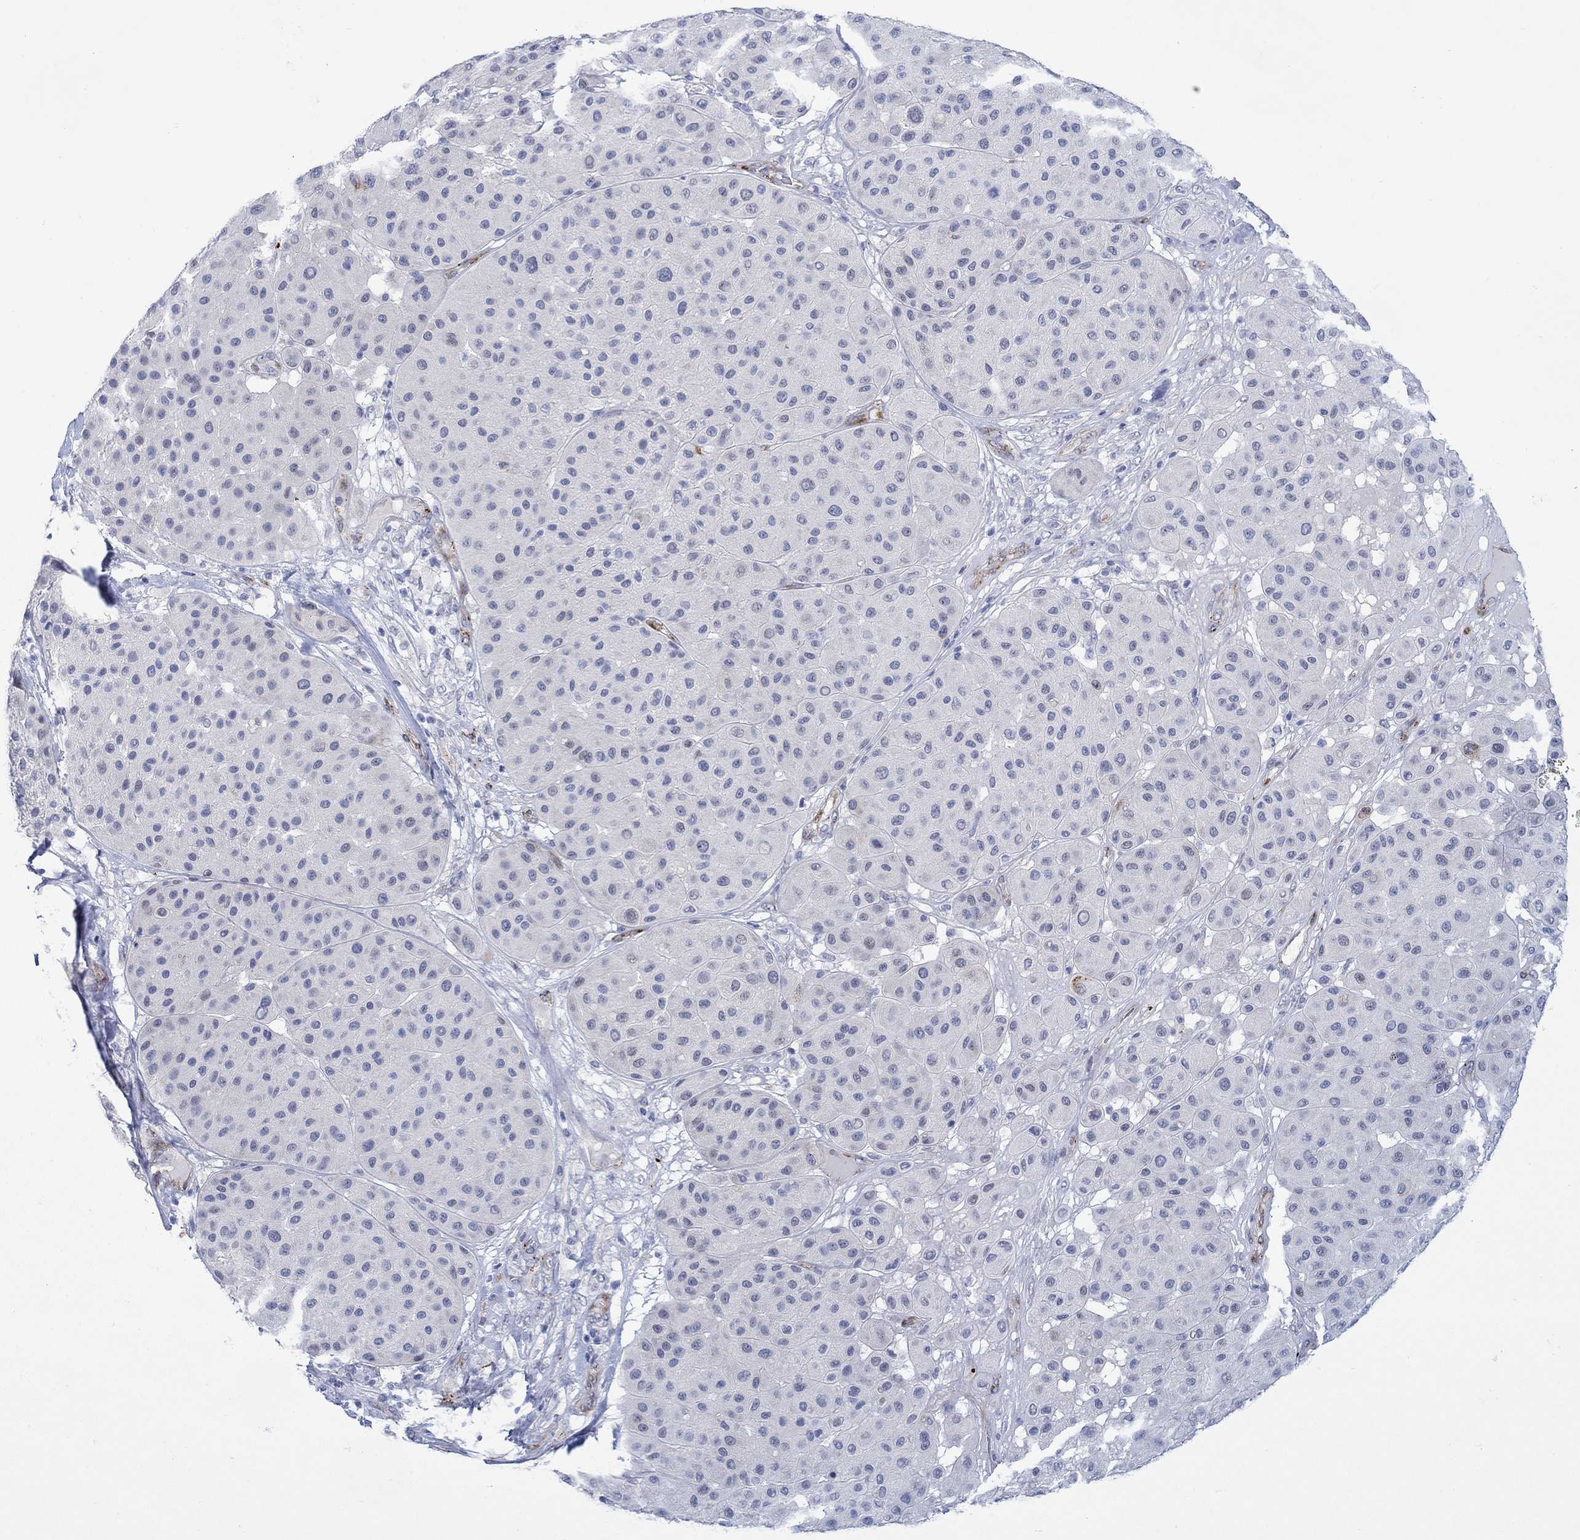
{"staining": {"intensity": "negative", "quantity": "none", "location": "none"}, "tissue": "melanoma", "cell_type": "Tumor cells", "image_type": "cancer", "snomed": [{"axis": "morphology", "description": "Malignant melanoma, Metastatic site"}, {"axis": "topography", "description": "Smooth muscle"}], "caption": "The micrograph reveals no significant staining in tumor cells of malignant melanoma (metastatic site). The staining was performed using DAB to visualize the protein expression in brown, while the nuclei were stained in blue with hematoxylin (Magnification: 20x).", "gene": "KSR2", "patient": {"sex": "male", "age": 41}}